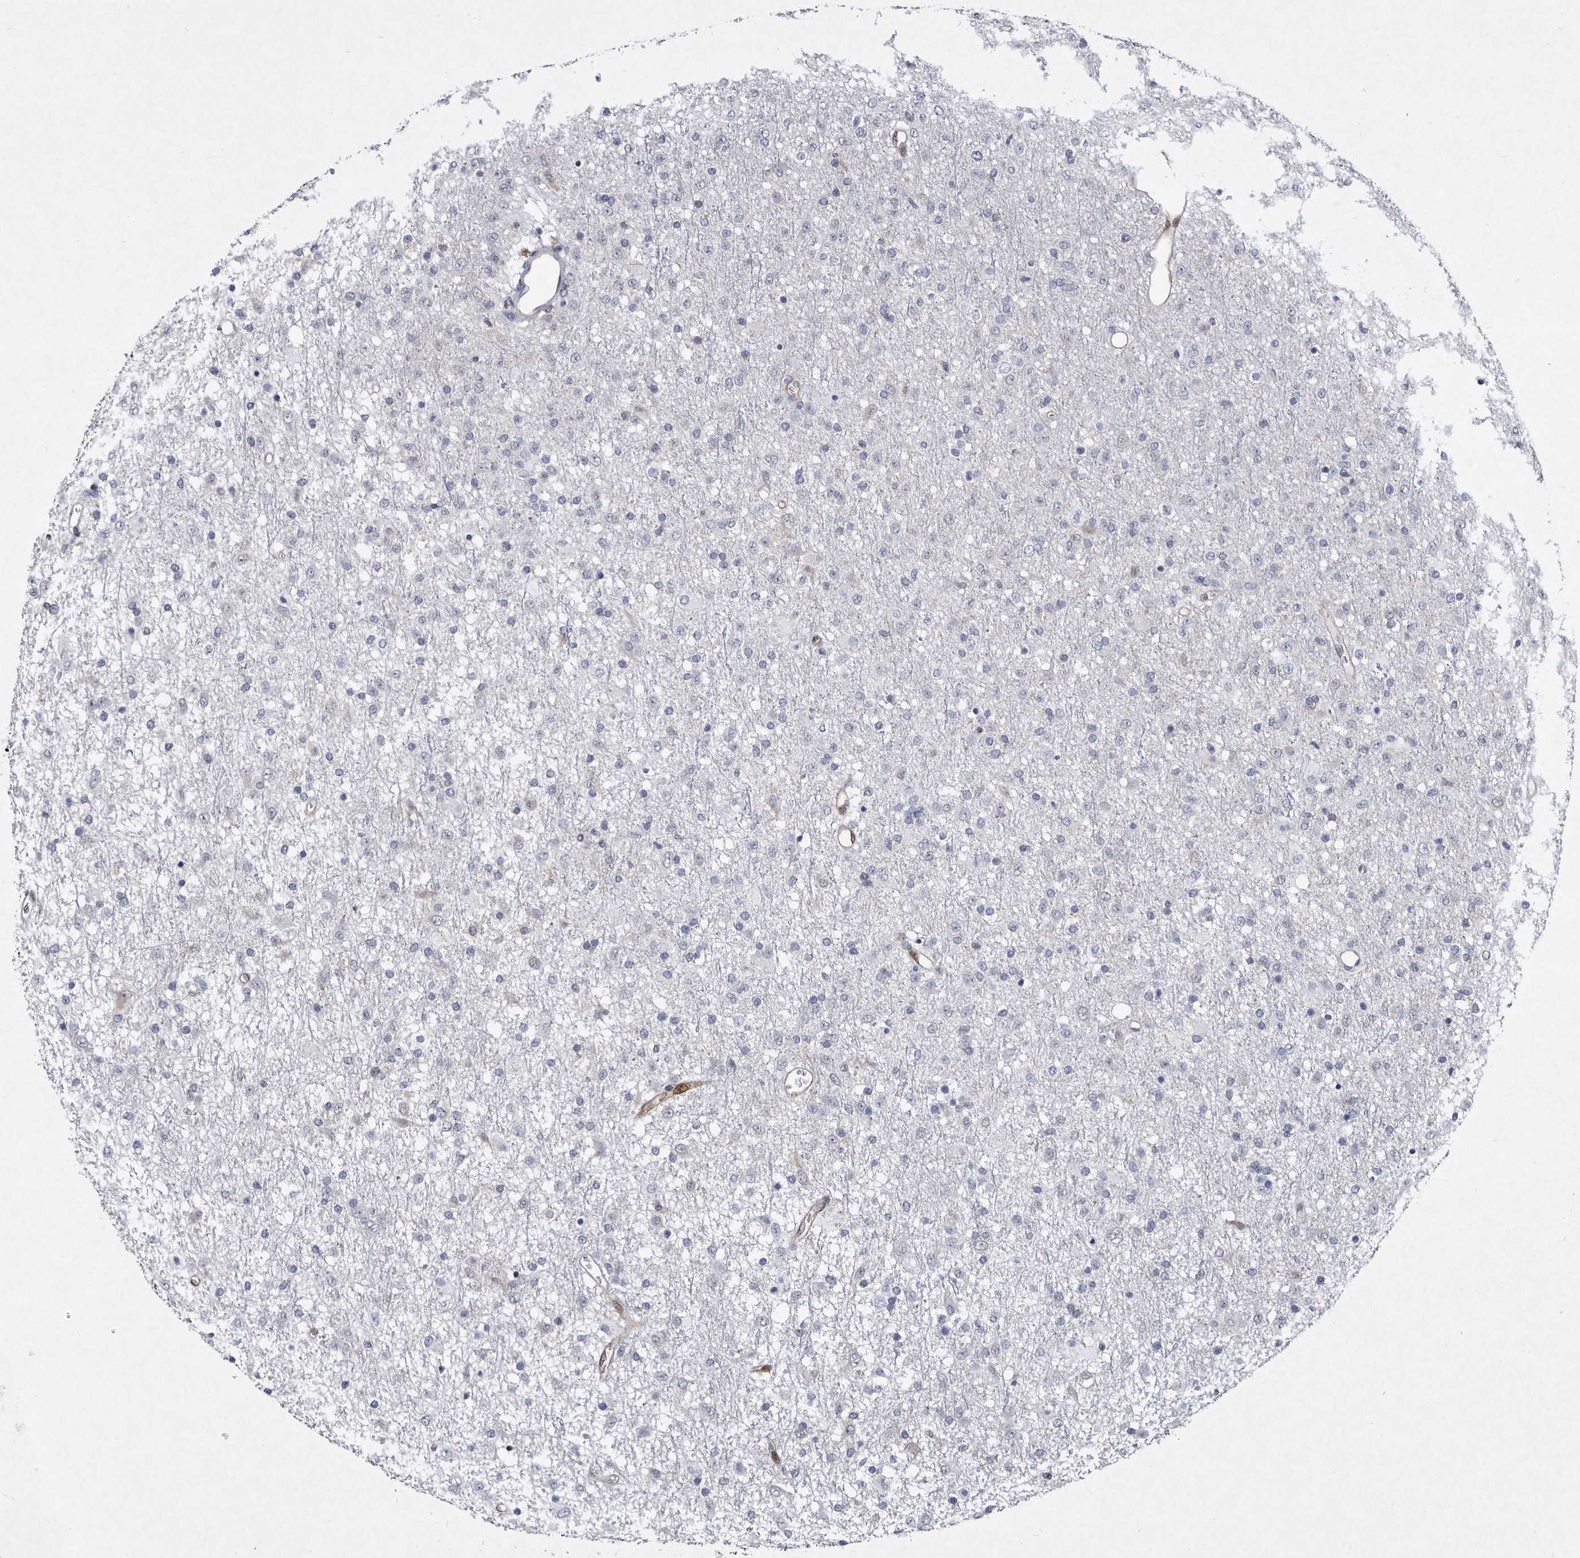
{"staining": {"intensity": "negative", "quantity": "none", "location": "none"}, "tissue": "glioma", "cell_type": "Tumor cells", "image_type": "cancer", "snomed": [{"axis": "morphology", "description": "Glioma, malignant, Low grade"}, {"axis": "topography", "description": "Brain"}], "caption": "An image of malignant glioma (low-grade) stained for a protein reveals no brown staining in tumor cells.", "gene": "SERPINB8", "patient": {"sex": "male", "age": 65}}